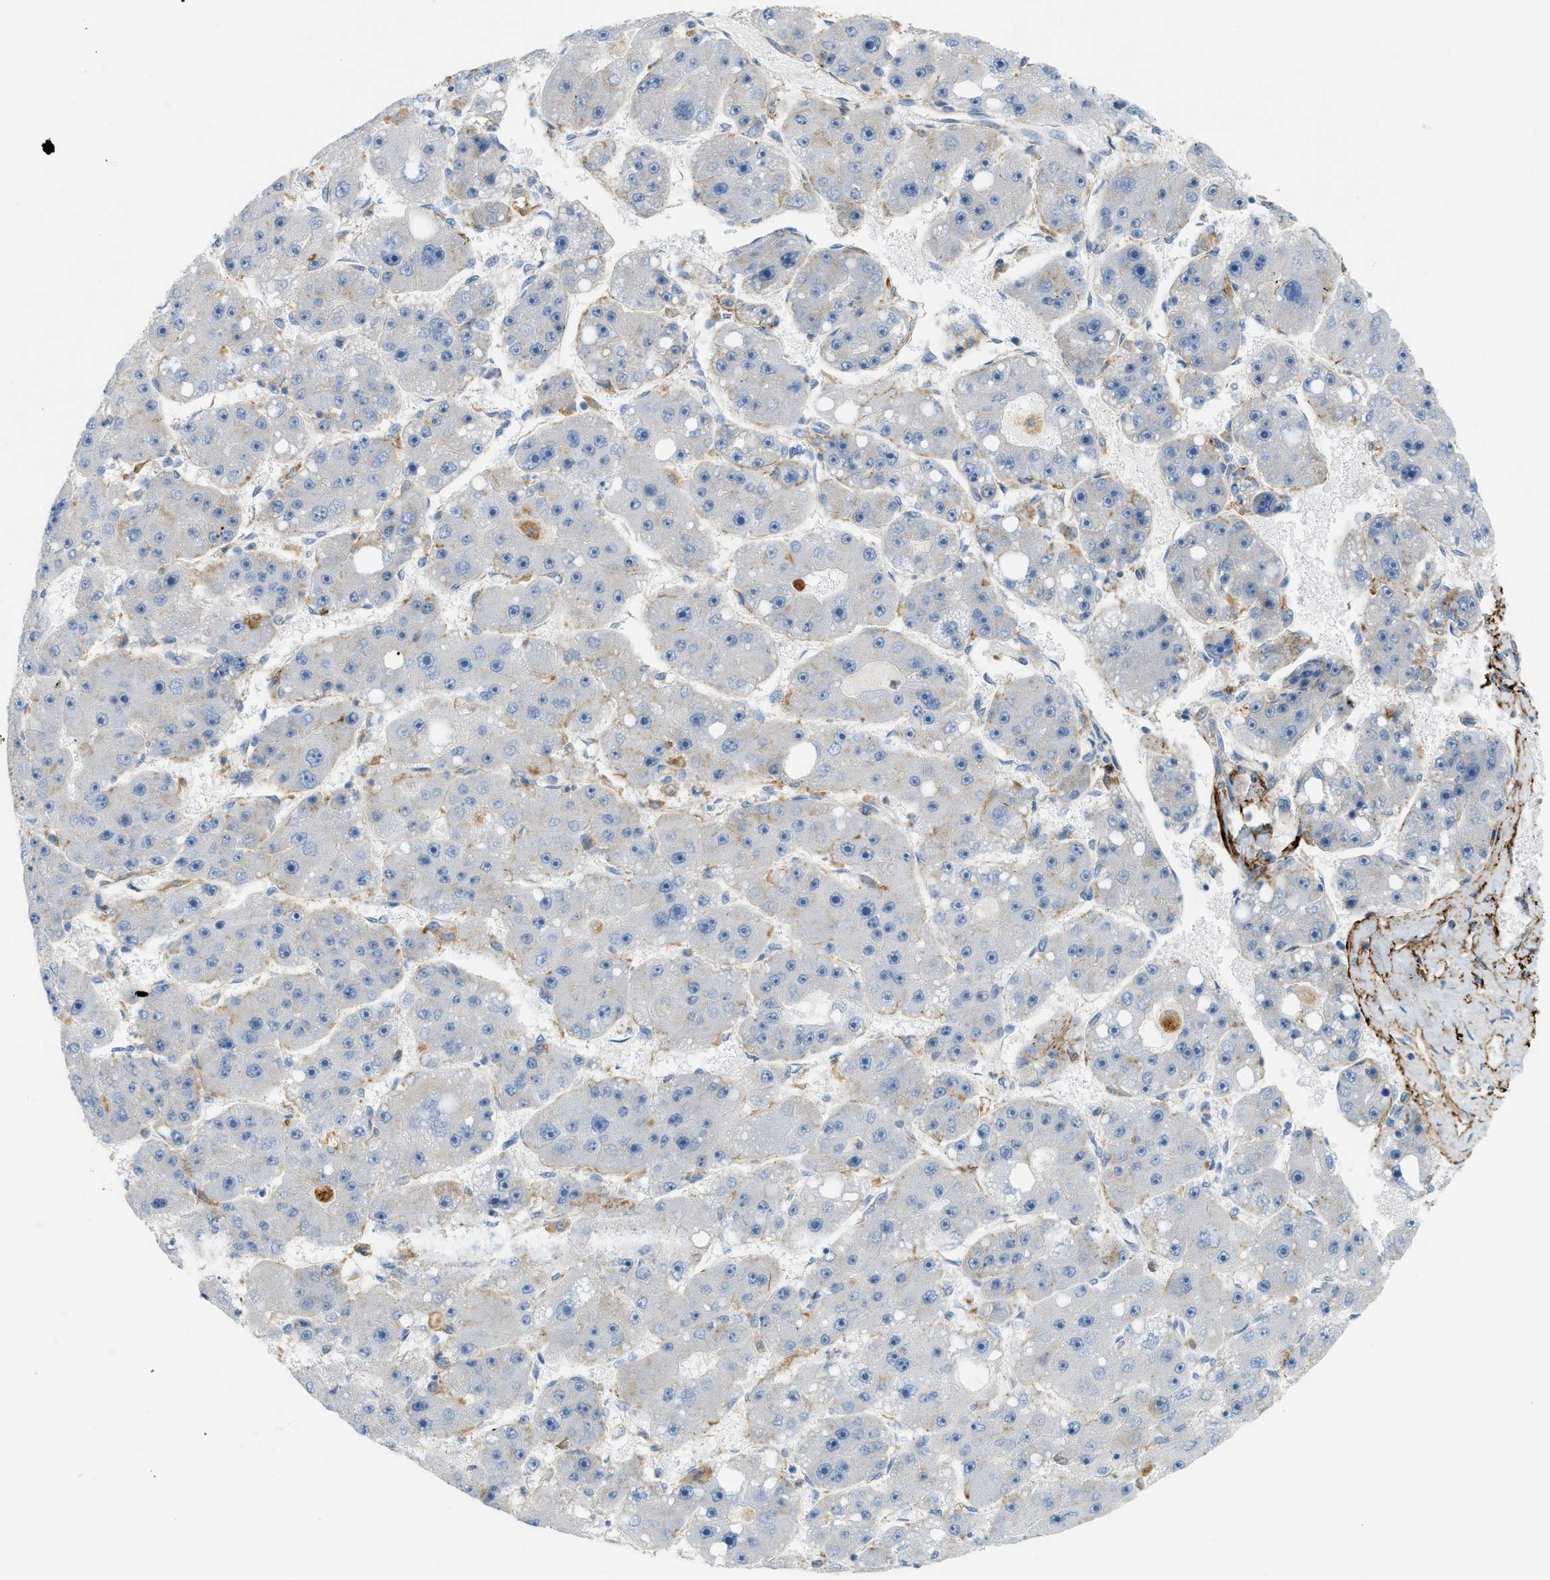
{"staining": {"intensity": "negative", "quantity": "none", "location": "none"}, "tissue": "liver cancer", "cell_type": "Tumor cells", "image_type": "cancer", "snomed": [{"axis": "morphology", "description": "Carcinoma, Hepatocellular, NOS"}, {"axis": "topography", "description": "Liver"}], "caption": "The histopathology image demonstrates no staining of tumor cells in liver hepatocellular carcinoma.", "gene": "LMBRD1", "patient": {"sex": "female", "age": 61}}